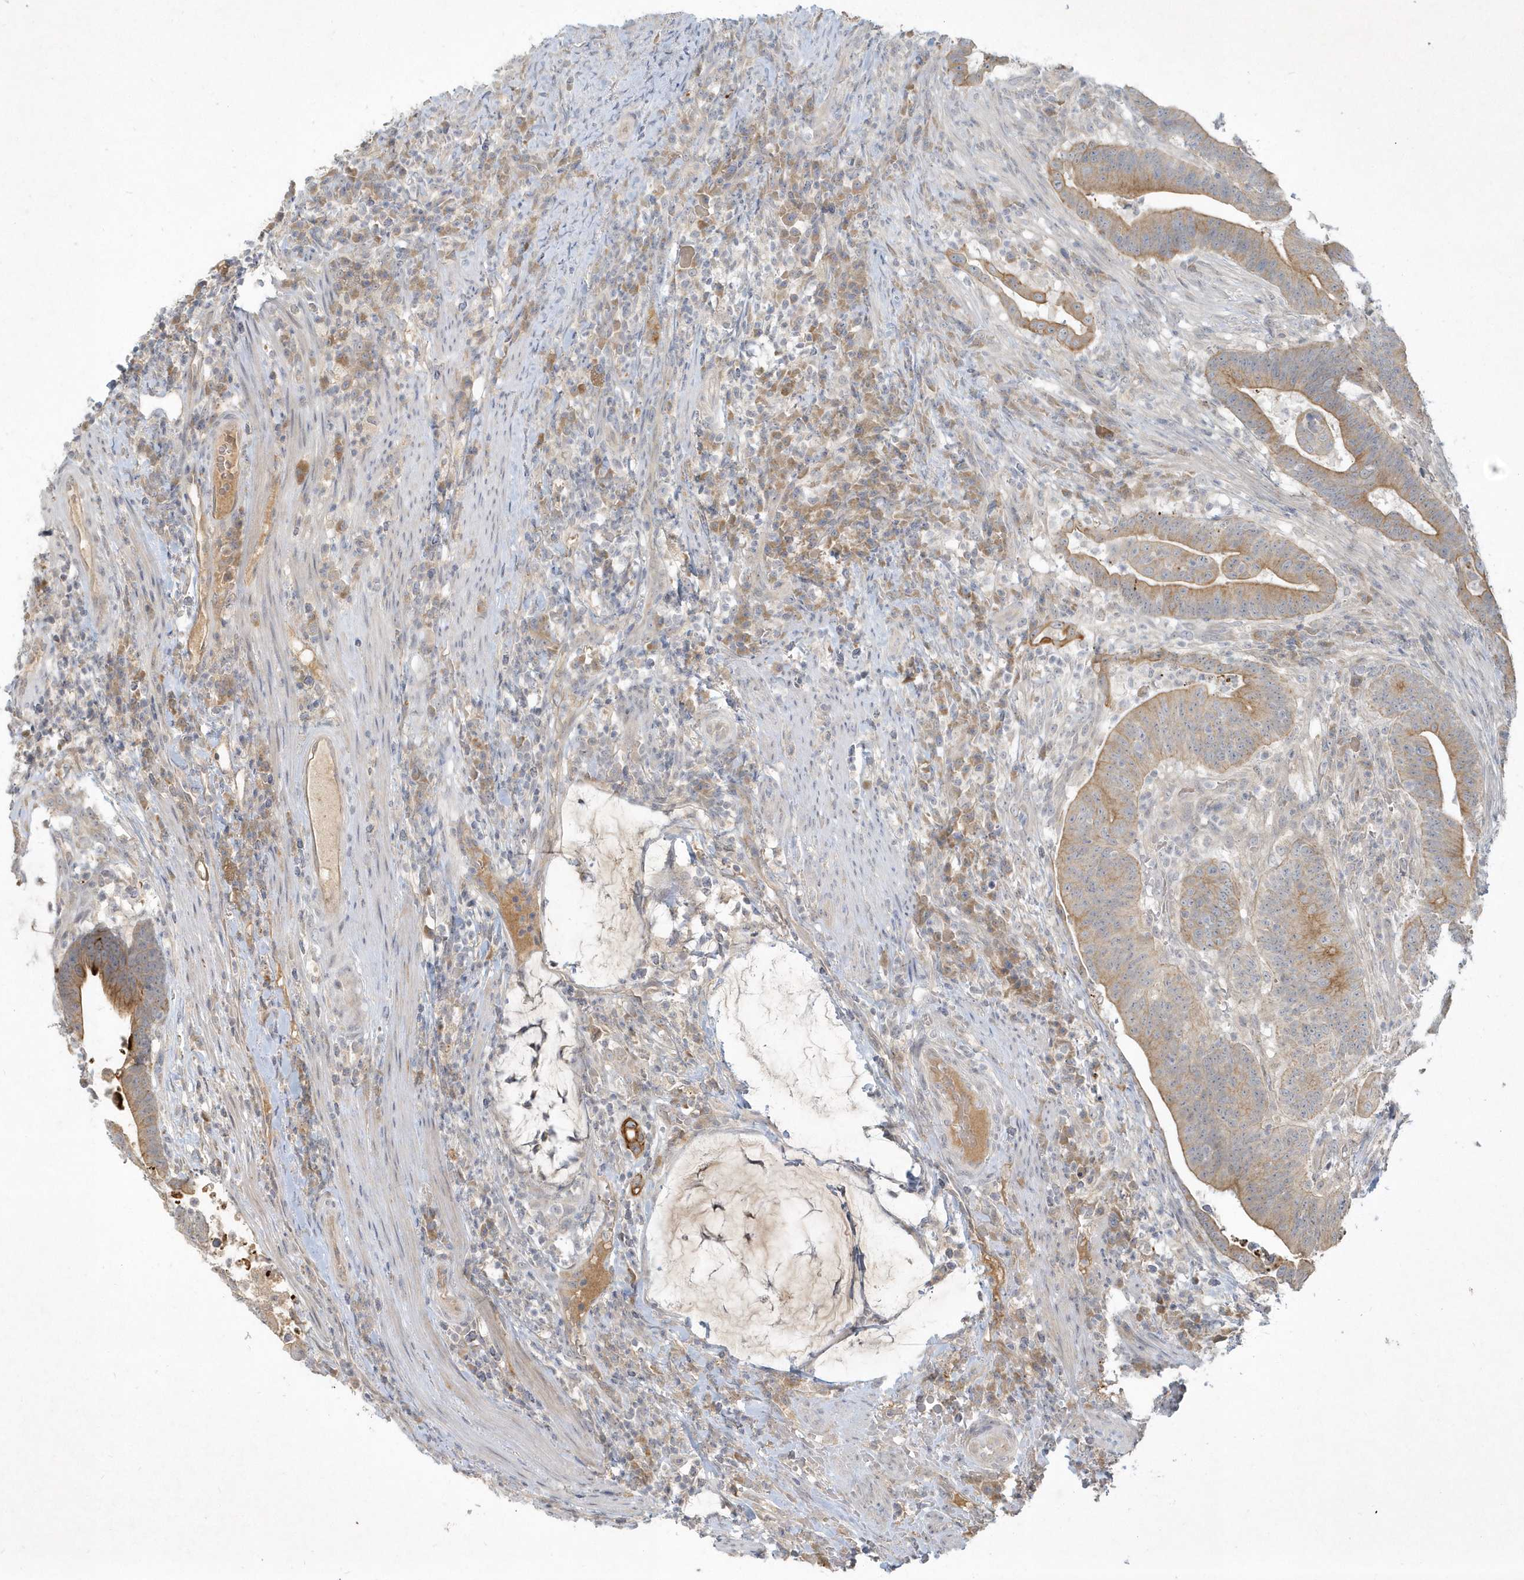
{"staining": {"intensity": "weak", "quantity": ">75%", "location": "cytoplasmic/membranous"}, "tissue": "colorectal cancer", "cell_type": "Tumor cells", "image_type": "cancer", "snomed": [{"axis": "morphology", "description": "Adenocarcinoma, NOS"}, {"axis": "topography", "description": "Colon"}], "caption": "High-power microscopy captured an immunohistochemistry image of colorectal adenocarcinoma, revealing weak cytoplasmic/membranous expression in approximately >75% of tumor cells. The protein is stained brown, and the nuclei are stained in blue (DAB IHC with brightfield microscopy, high magnification).", "gene": "BOD1", "patient": {"sex": "female", "age": 66}}